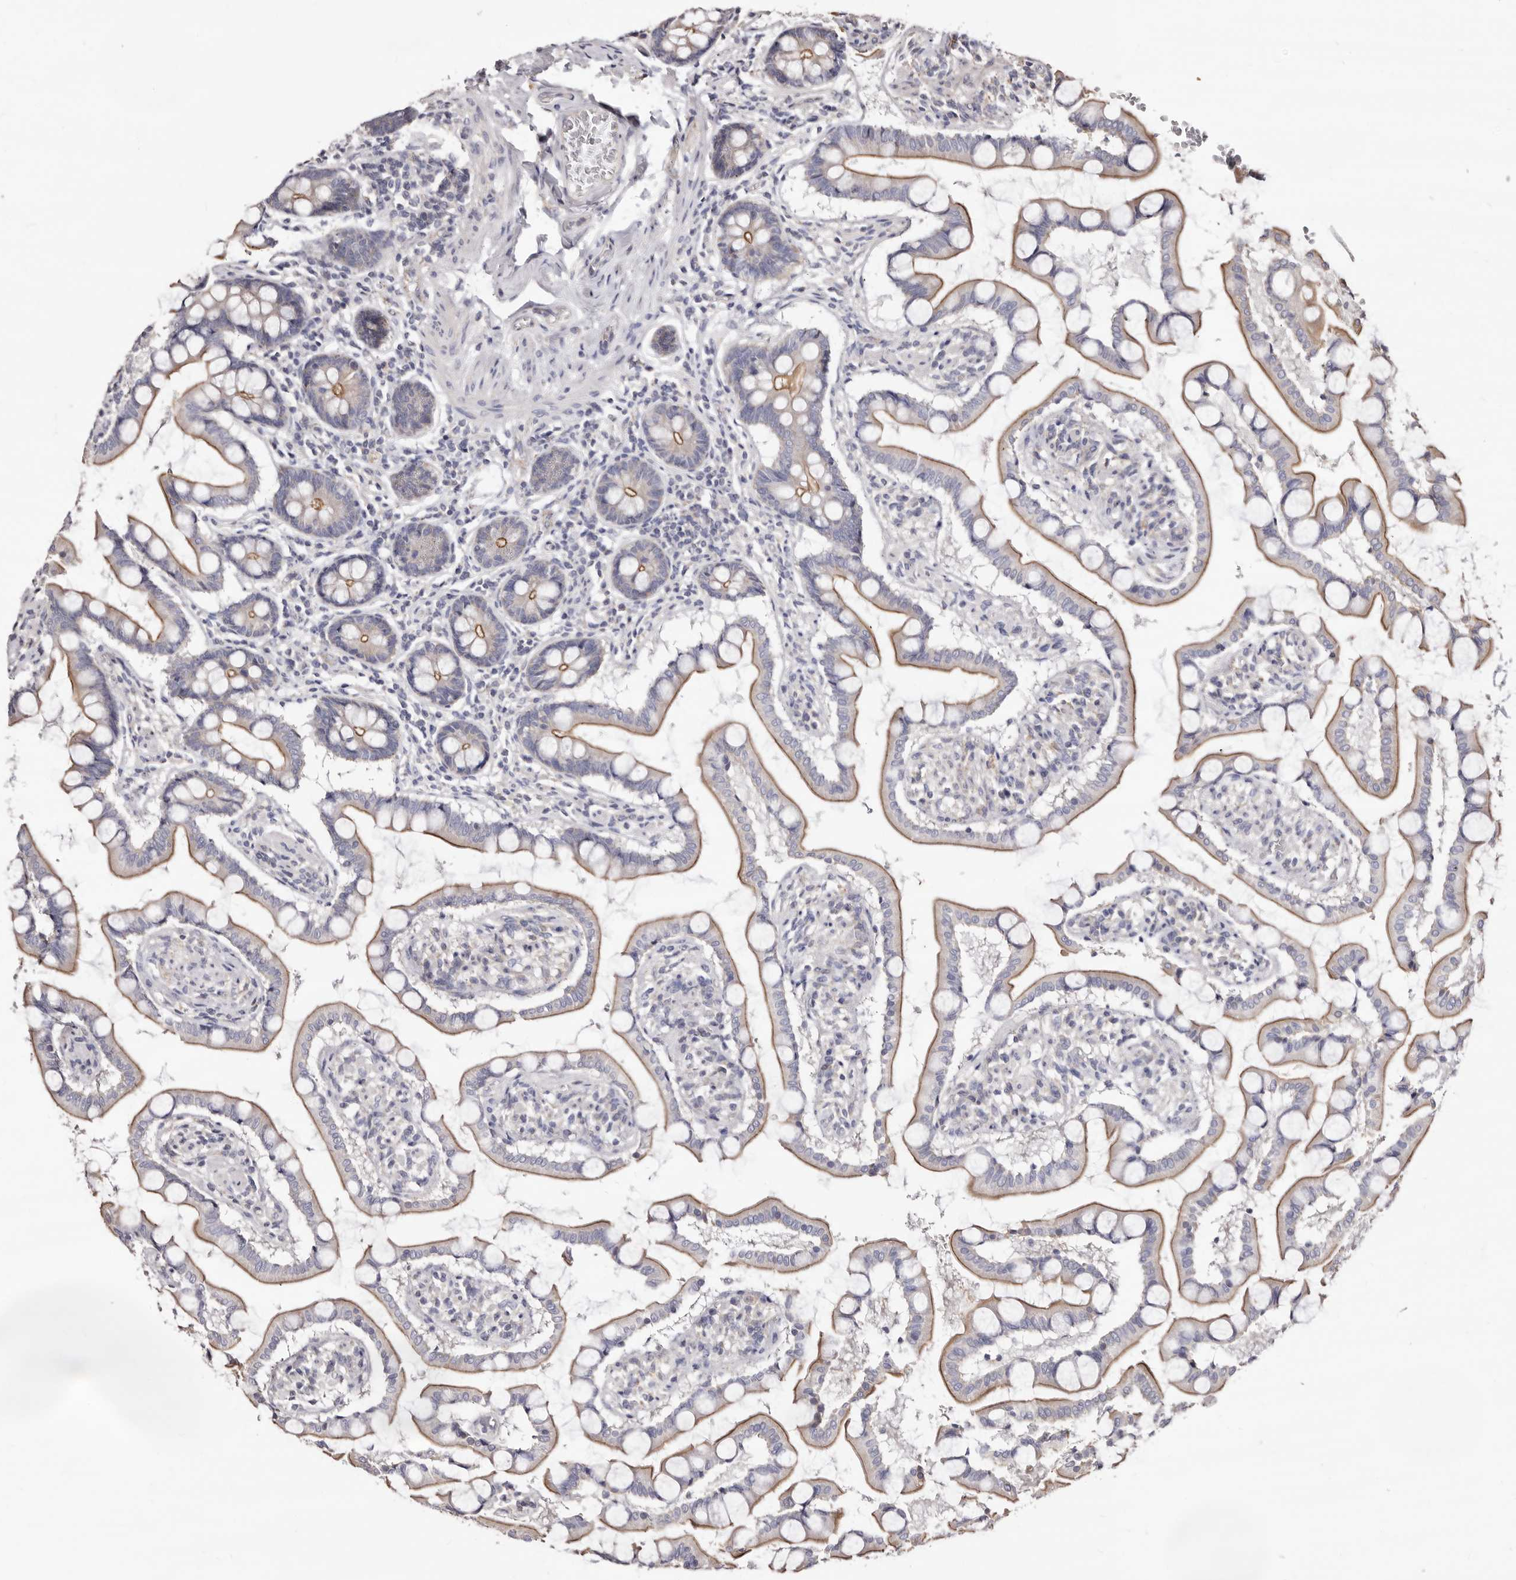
{"staining": {"intensity": "moderate", "quantity": ">75%", "location": "cytoplasmic/membranous"}, "tissue": "small intestine", "cell_type": "Glandular cells", "image_type": "normal", "snomed": [{"axis": "morphology", "description": "Normal tissue, NOS"}, {"axis": "topography", "description": "Small intestine"}], "caption": "The histopathology image reveals immunohistochemical staining of benign small intestine. There is moderate cytoplasmic/membranous expression is seen in about >75% of glandular cells.", "gene": "LUZP1", "patient": {"sex": "male", "age": 41}}